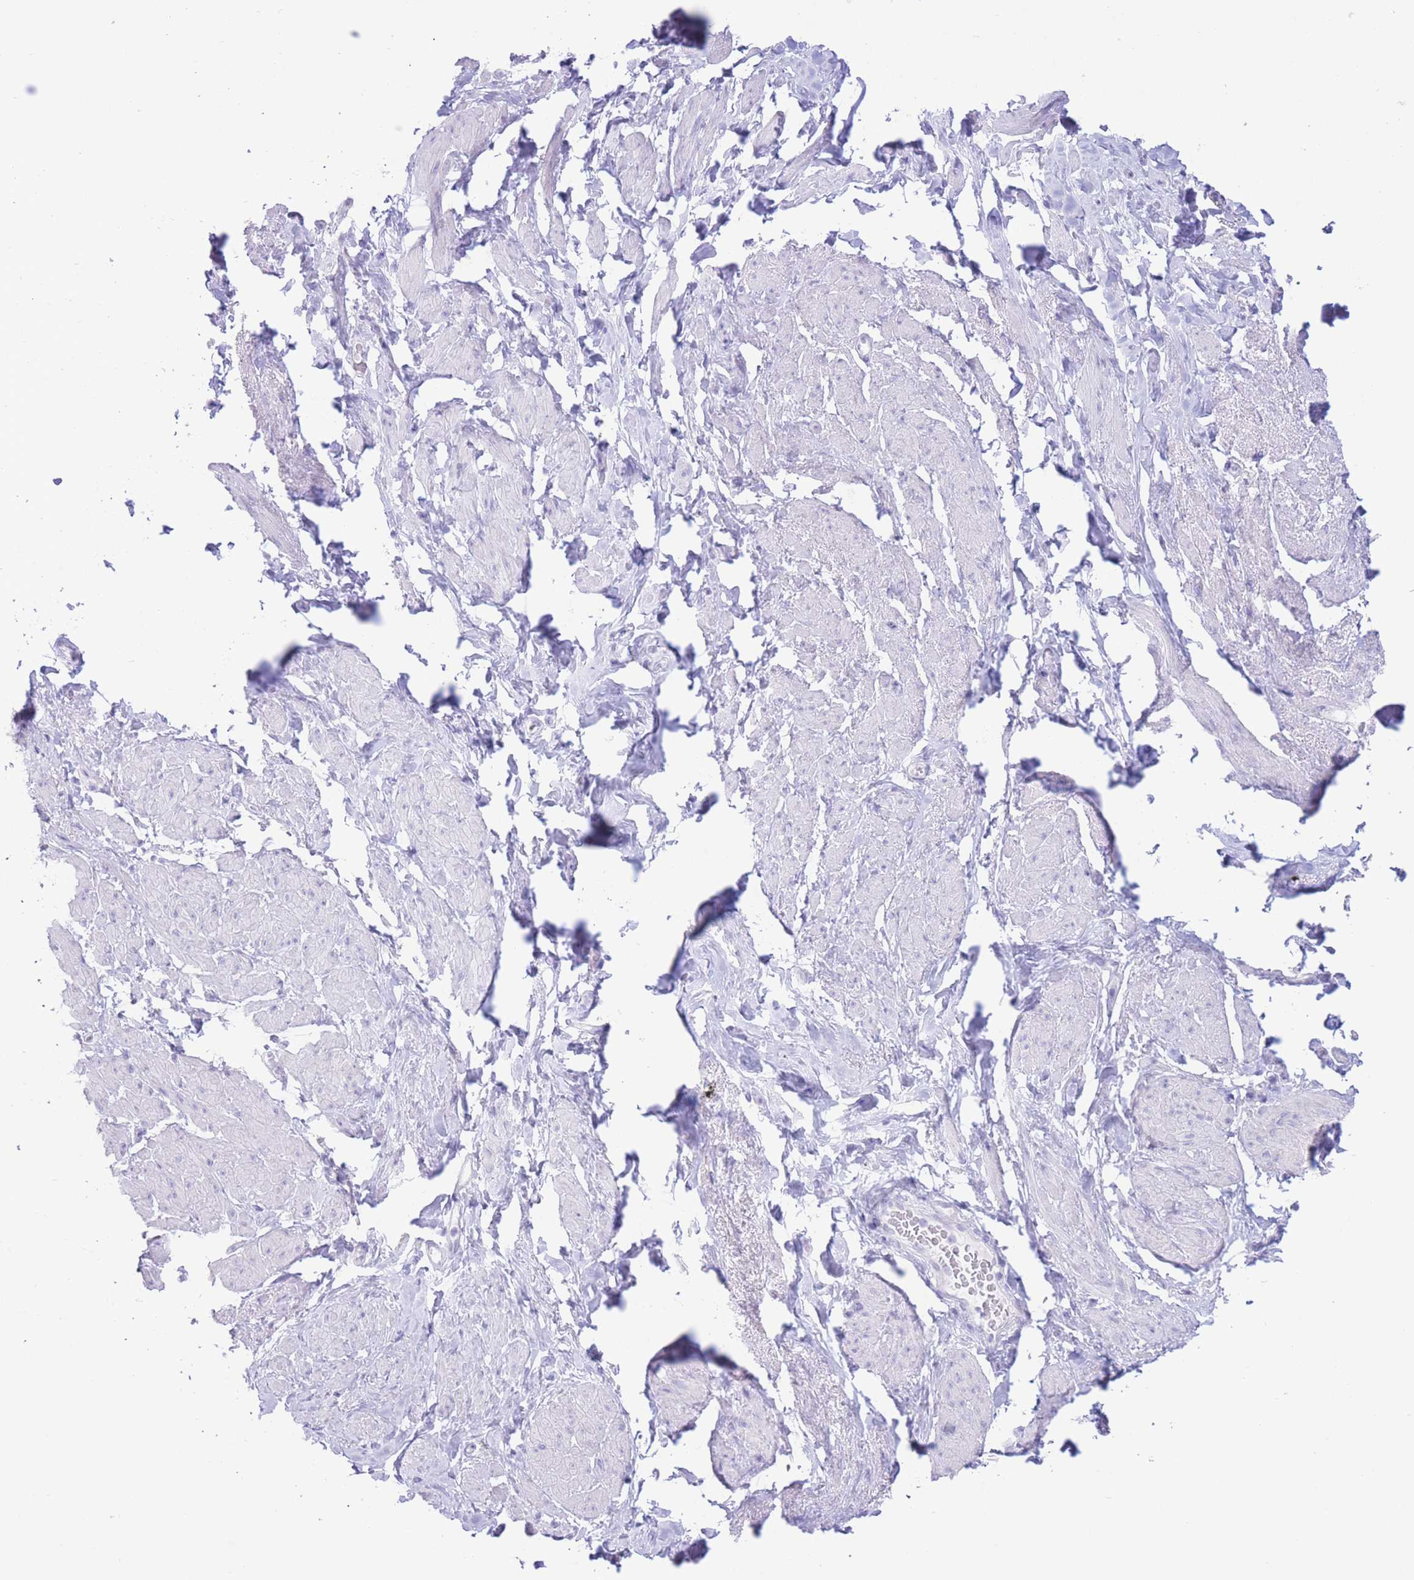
{"staining": {"intensity": "negative", "quantity": "none", "location": "none"}, "tissue": "smooth muscle", "cell_type": "Smooth muscle cells", "image_type": "normal", "snomed": [{"axis": "morphology", "description": "Normal tissue, NOS"}, {"axis": "topography", "description": "Smooth muscle"}, {"axis": "topography", "description": "Peripheral nerve tissue"}], "caption": "This is a histopathology image of IHC staining of normal smooth muscle, which shows no expression in smooth muscle cells.", "gene": "FAH", "patient": {"sex": "male", "age": 69}}